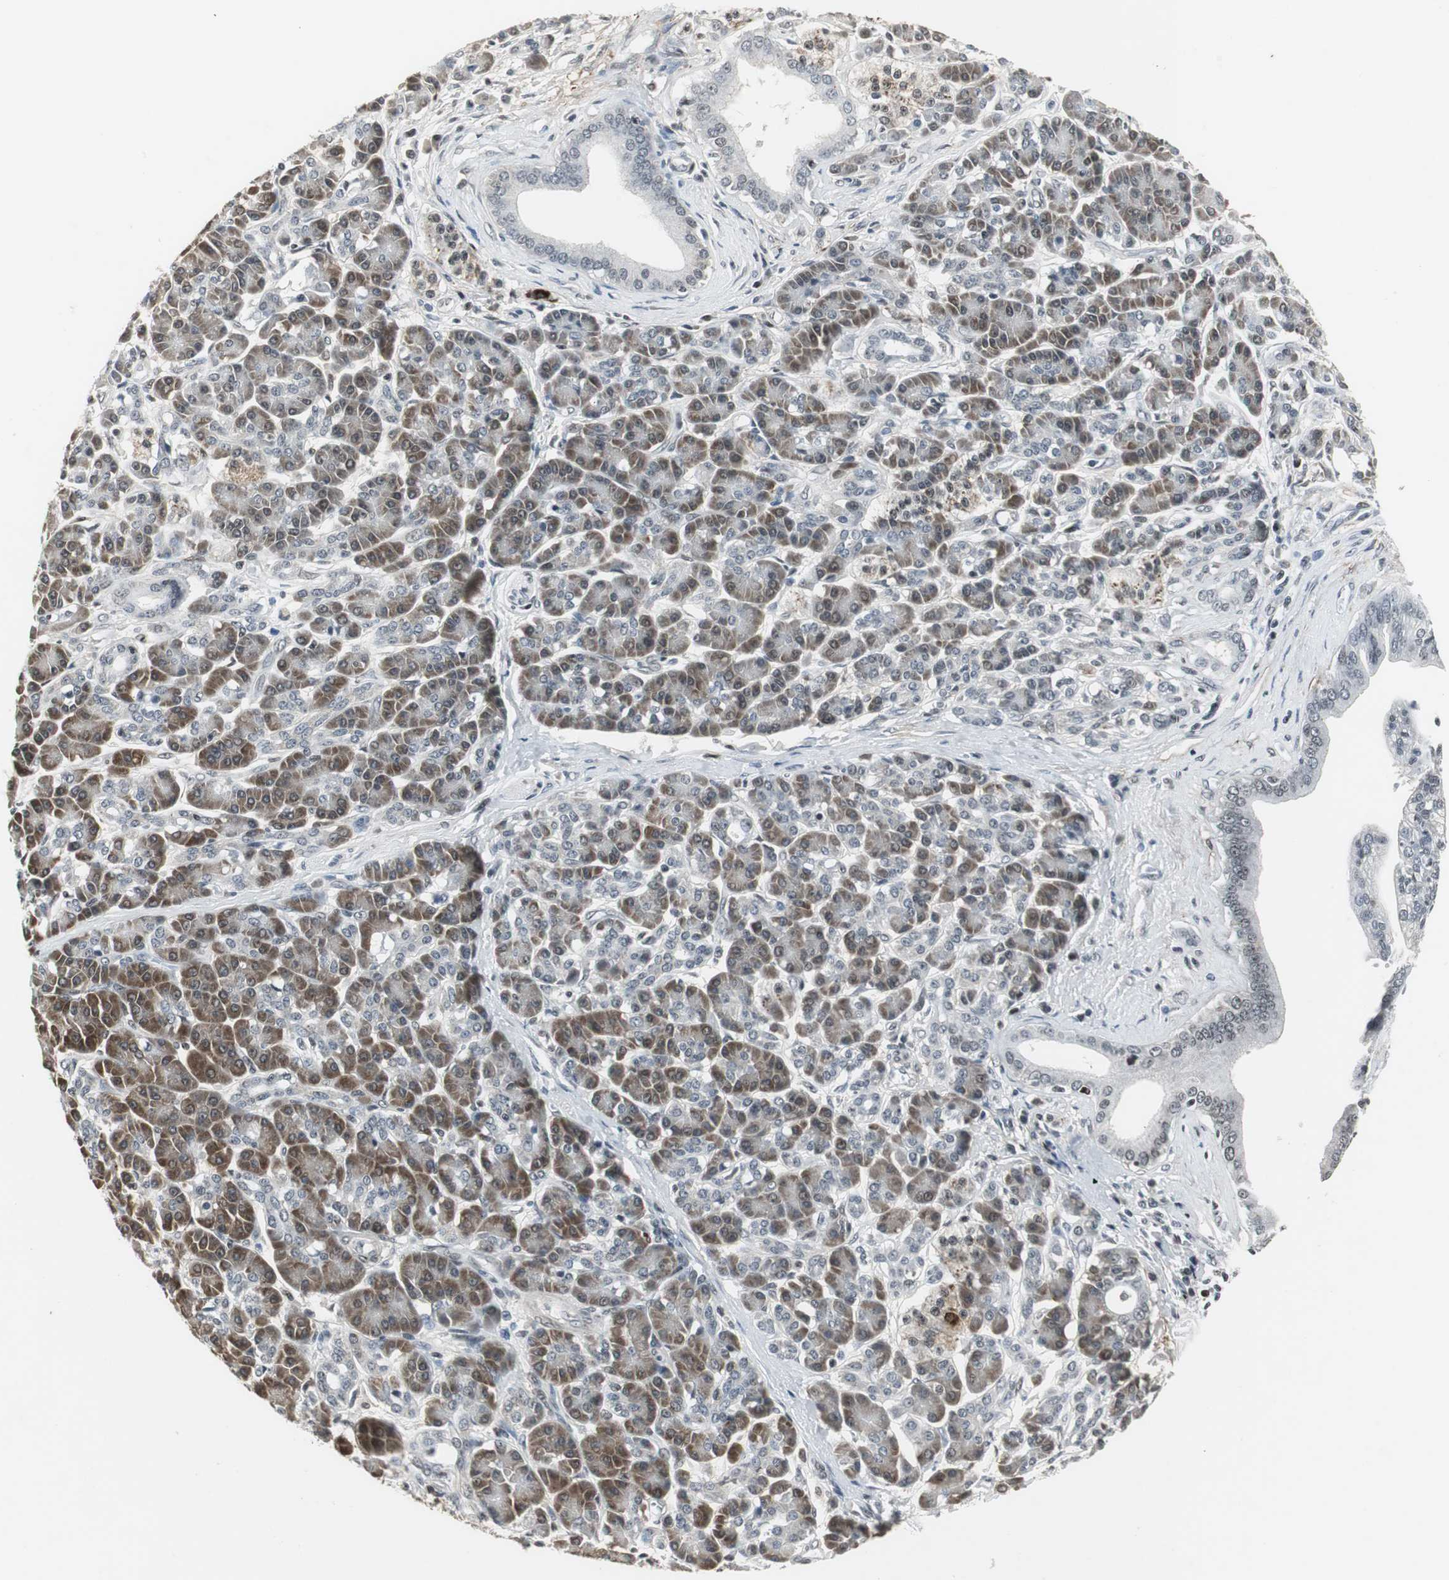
{"staining": {"intensity": "weak", "quantity": "<25%", "location": "nuclear"}, "tissue": "pancreatic cancer", "cell_type": "Tumor cells", "image_type": "cancer", "snomed": [{"axis": "morphology", "description": "Adenocarcinoma, NOS"}, {"axis": "topography", "description": "Pancreas"}], "caption": "A histopathology image of human pancreatic cancer is negative for staining in tumor cells.", "gene": "MPG", "patient": {"sex": "male", "age": 59}}